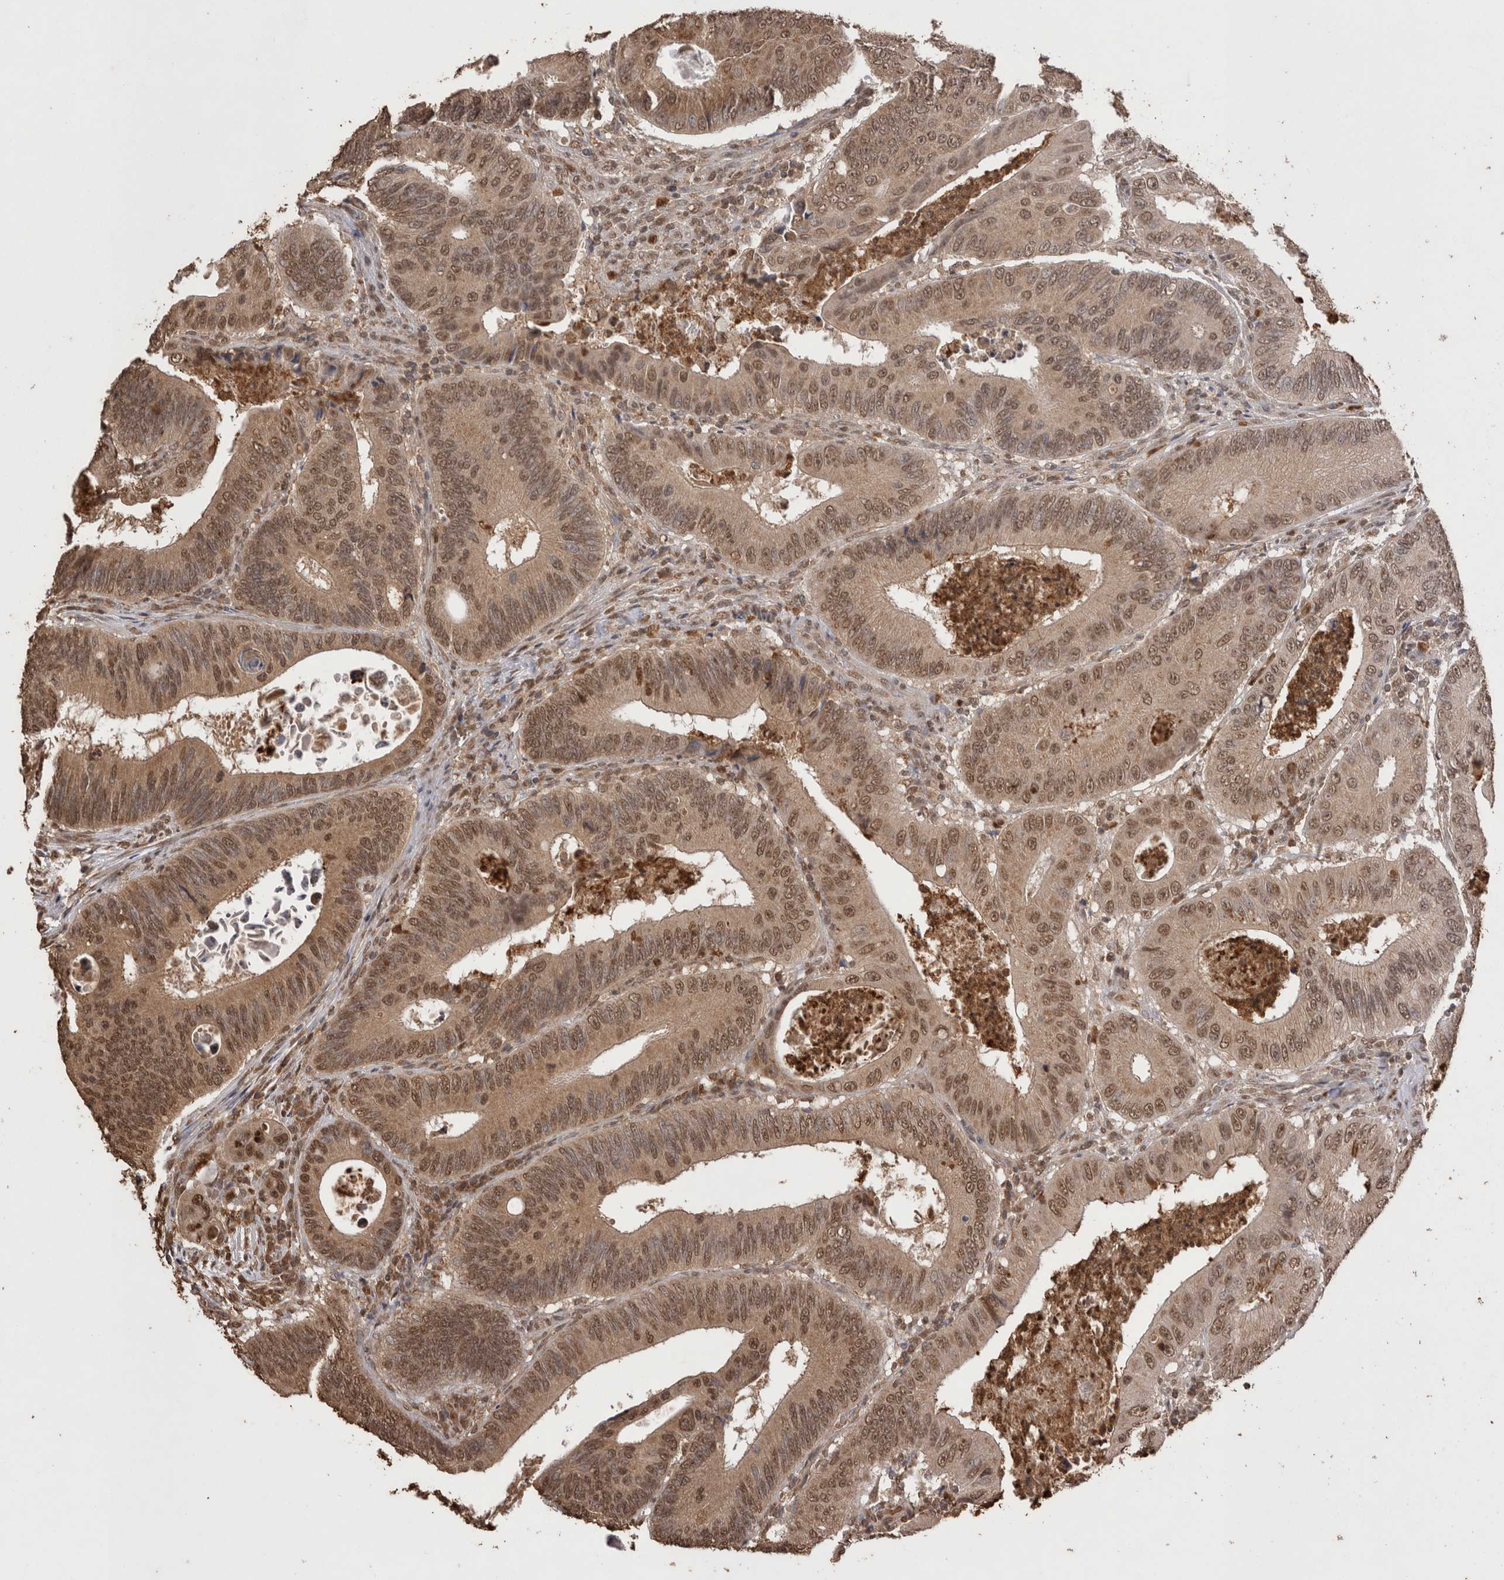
{"staining": {"intensity": "moderate", "quantity": ">75%", "location": "cytoplasmic/membranous,nuclear"}, "tissue": "colorectal cancer", "cell_type": "Tumor cells", "image_type": "cancer", "snomed": [{"axis": "morphology", "description": "Inflammation, NOS"}, {"axis": "morphology", "description": "Adenocarcinoma, NOS"}, {"axis": "topography", "description": "Colon"}], "caption": "Immunohistochemical staining of colorectal cancer shows medium levels of moderate cytoplasmic/membranous and nuclear protein positivity in about >75% of tumor cells. (Stains: DAB in brown, nuclei in blue, Microscopy: brightfield microscopy at high magnification).", "gene": "GRK5", "patient": {"sex": "male", "age": 72}}